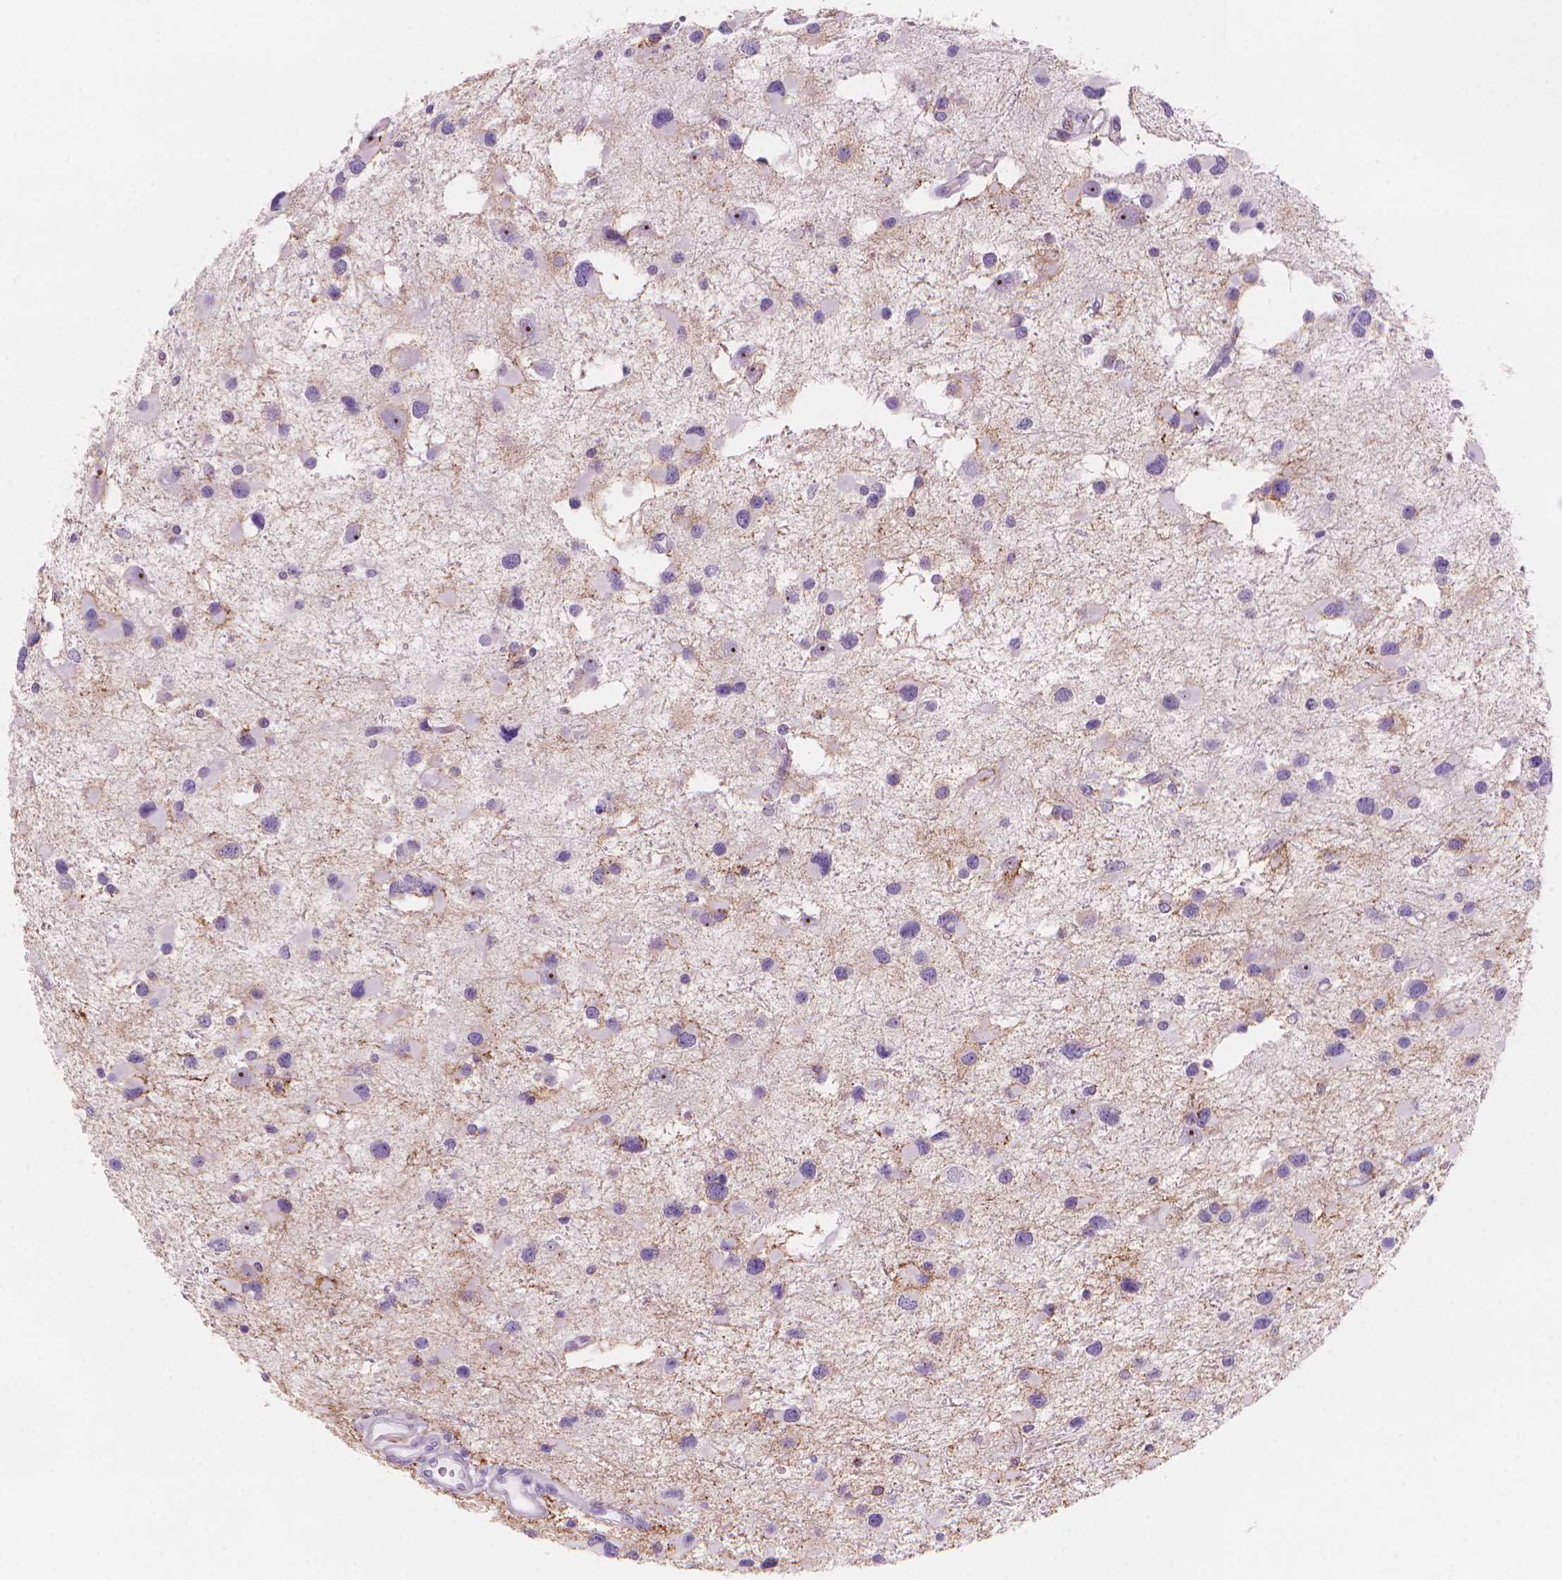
{"staining": {"intensity": "negative", "quantity": "none", "location": "none"}, "tissue": "glioma", "cell_type": "Tumor cells", "image_type": "cancer", "snomed": [{"axis": "morphology", "description": "Glioma, malignant, Low grade"}, {"axis": "topography", "description": "Brain"}], "caption": "IHC image of neoplastic tissue: human malignant low-grade glioma stained with DAB exhibits no significant protein staining in tumor cells.", "gene": "ENSG00000187186", "patient": {"sex": "female", "age": 32}}